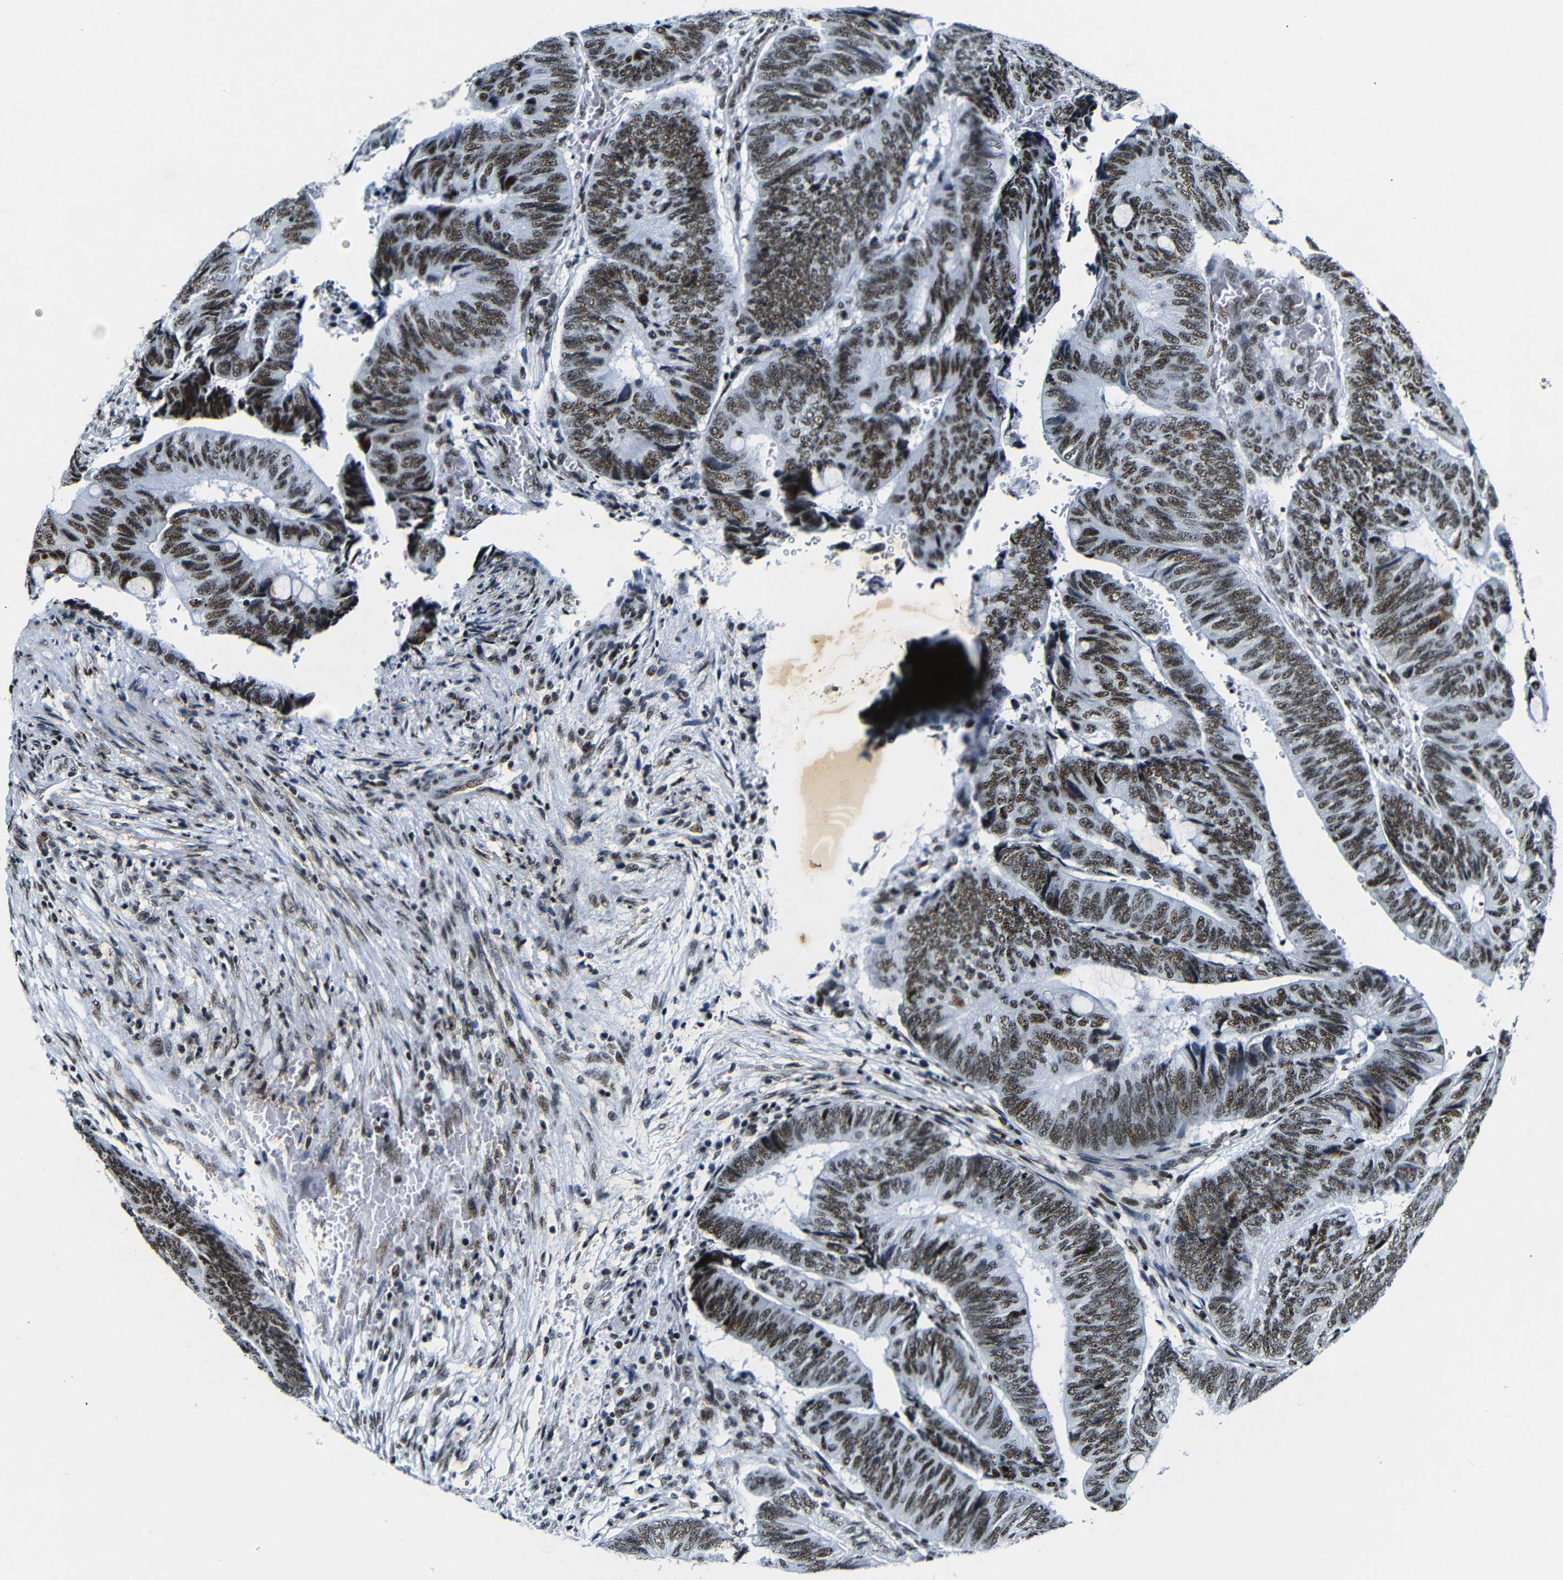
{"staining": {"intensity": "strong", "quantity": ">75%", "location": "nuclear"}, "tissue": "colorectal cancer", "cell_type": "Tumor cells", "image_type": "cancer", "snomed": [{"axis": "morphology", "description": "Normal tissue, NOS"}, {"axis": "morphology", "description": "Adenocarcinoma, NOS"}, {"axis": "topography", "description": "Rectum"}, {"axis": "topography", "description": "Peripheral nerve tissue"}], "caption": "This is a photomicrograph of immunohistochemistry (IHC) staining of colorectal adenocarcinoma, which shows strong expression in the nuclear of tumor cells.", "gene": "SRSF1", "patient": {"sex": "male", "age": 92}}